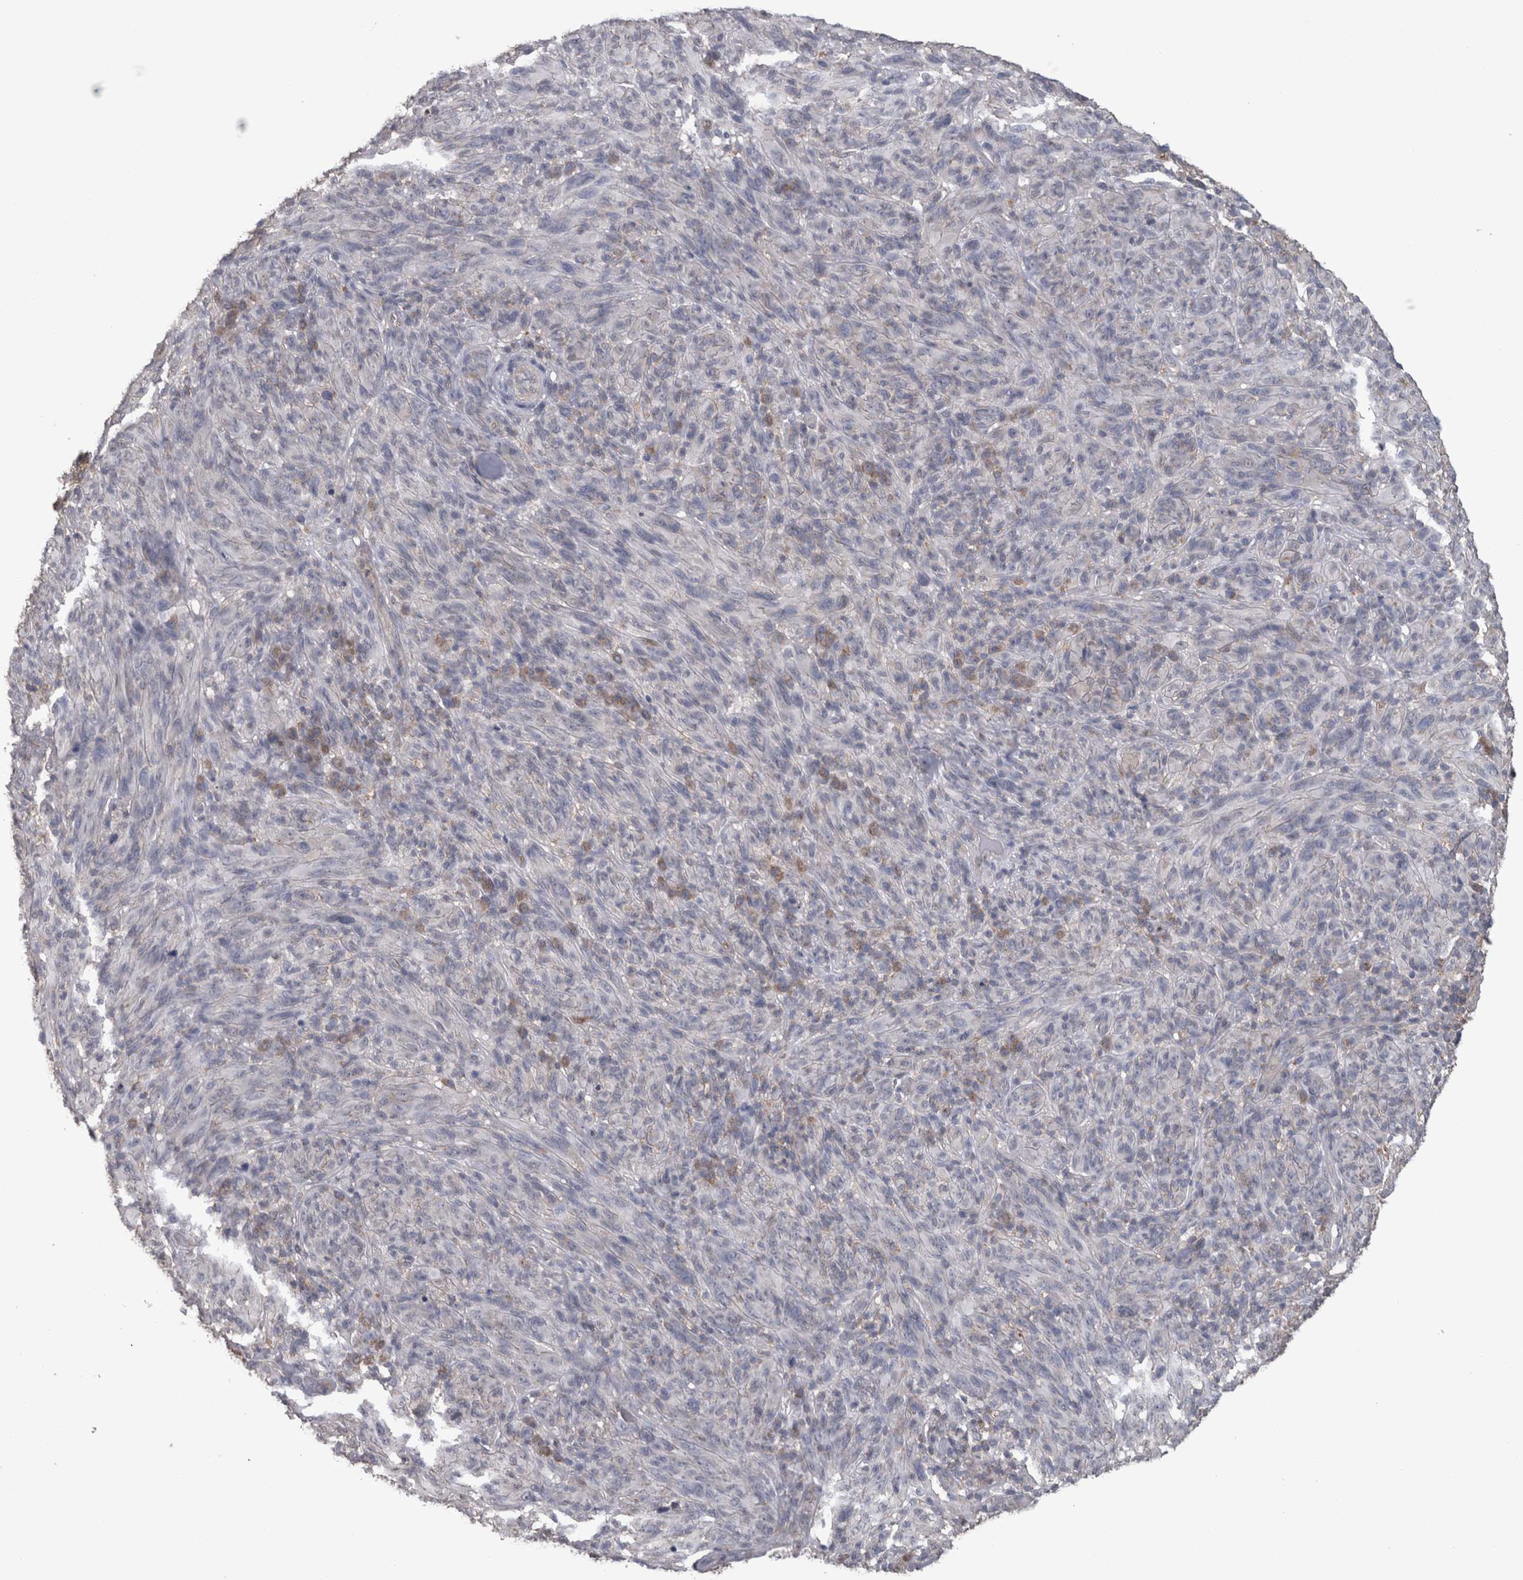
{"staining": {"intensity": "negative", "quantity": "none", "location": "none"}, "tissue": "melanoma", "cell_type": "Tumor cells", "image_type": "cancer", "snomed": [{"axis": "morphology", "description": "Malignant melanoma, NOS"}, {"axis": "topography", "description": "Skin of head"}], "caption": "Immunohistochemical staining of malignant melanoma shows no significant staining in tumor cells.", "gene": "DDX6", "patient": {"sex": "male", "age": 96}}